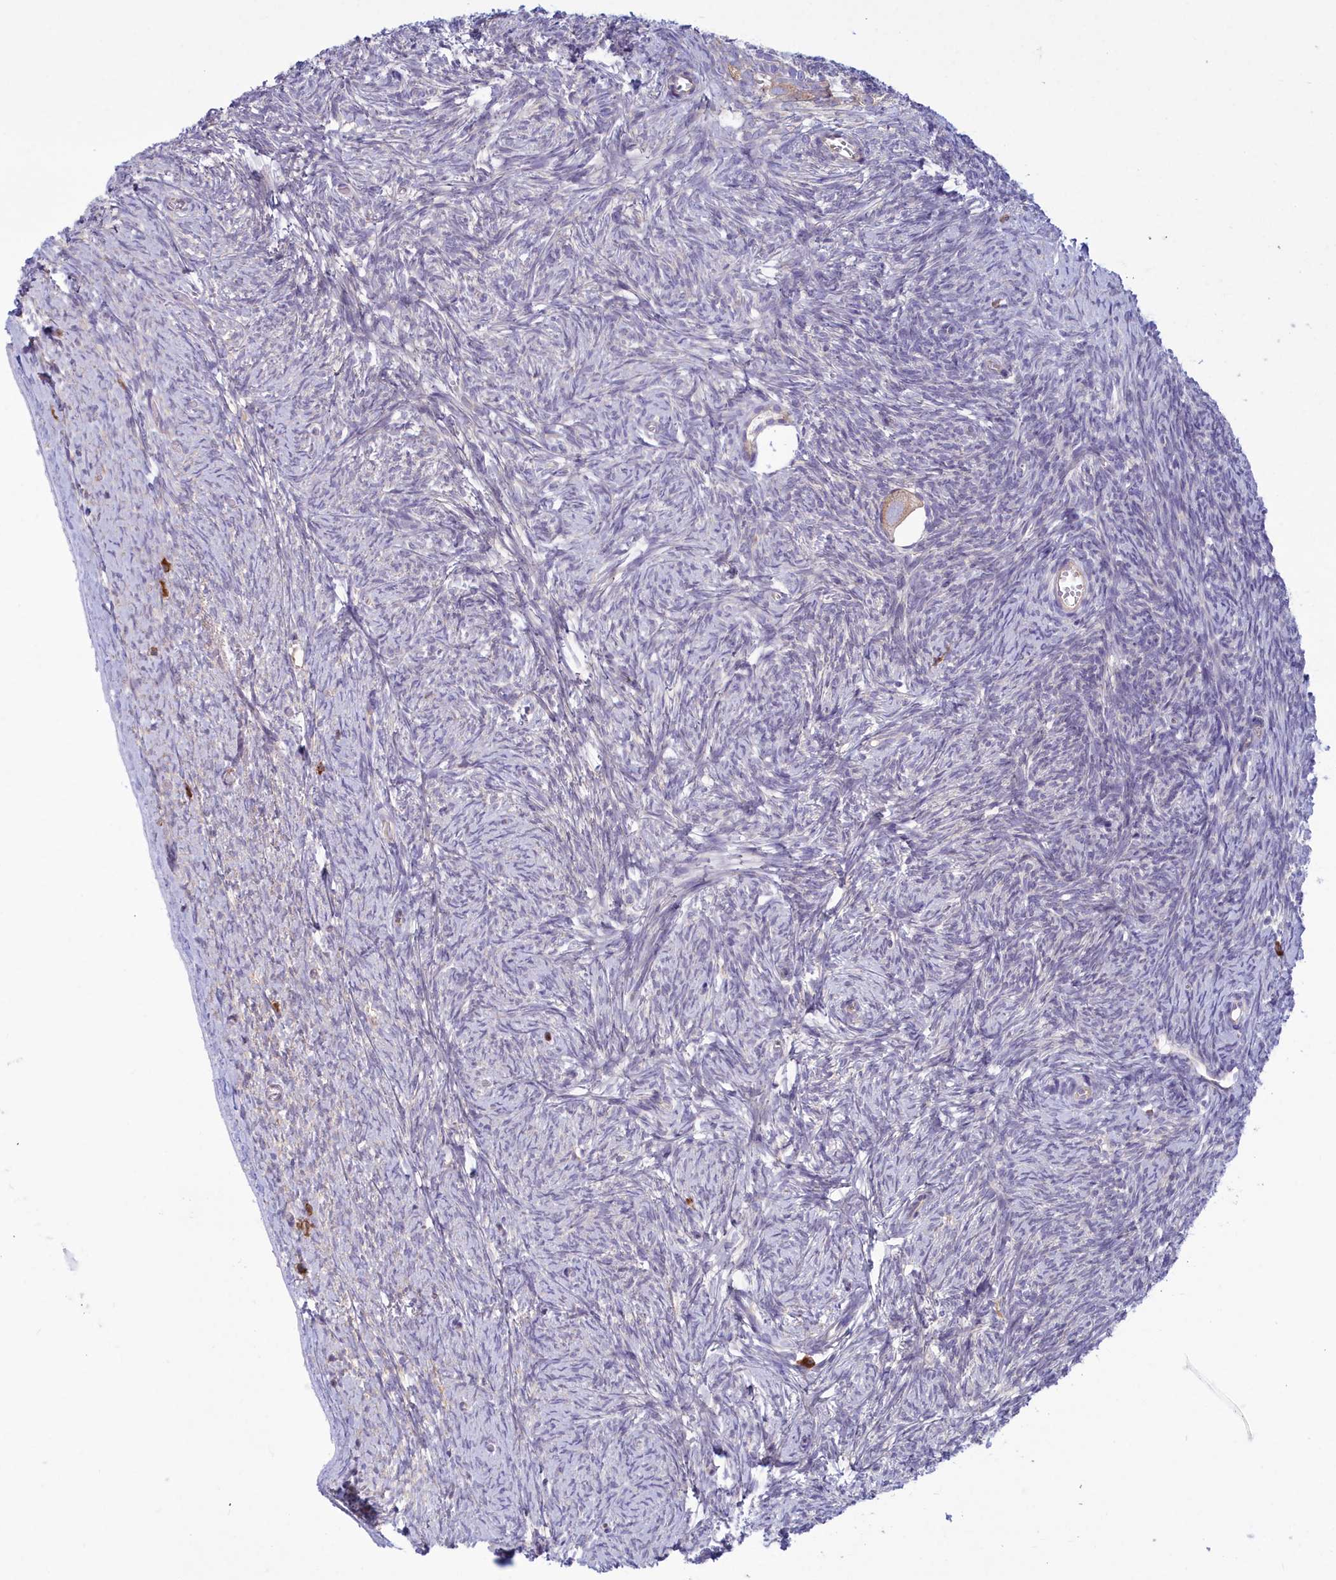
{"staining": {"intensity": "weak", "quantity": "25%-75%", "location": "cytoplasmic/membranous"}, "tissue": "ovary", "cell_type": "Follicle cells", "image_type": "normal", "snomed": [{"axis": "morphology", "description": "Normal tissue, NOS"}, {"axis": "topography", "description": "Ovary"}], "caption": "Immunohistochemistry of benign human ovary reveals low levels of weak cytoplasmic/membranous expression in about 25%-75% of follicle cells. (Stains: DAB (3,3'-diaminobenzidine) in brown, nuclei in blue, Microscopy: brightfield microscopy at high magnification).", "gene": "HM13", "patient": {"sex": "female", "age": 44}}